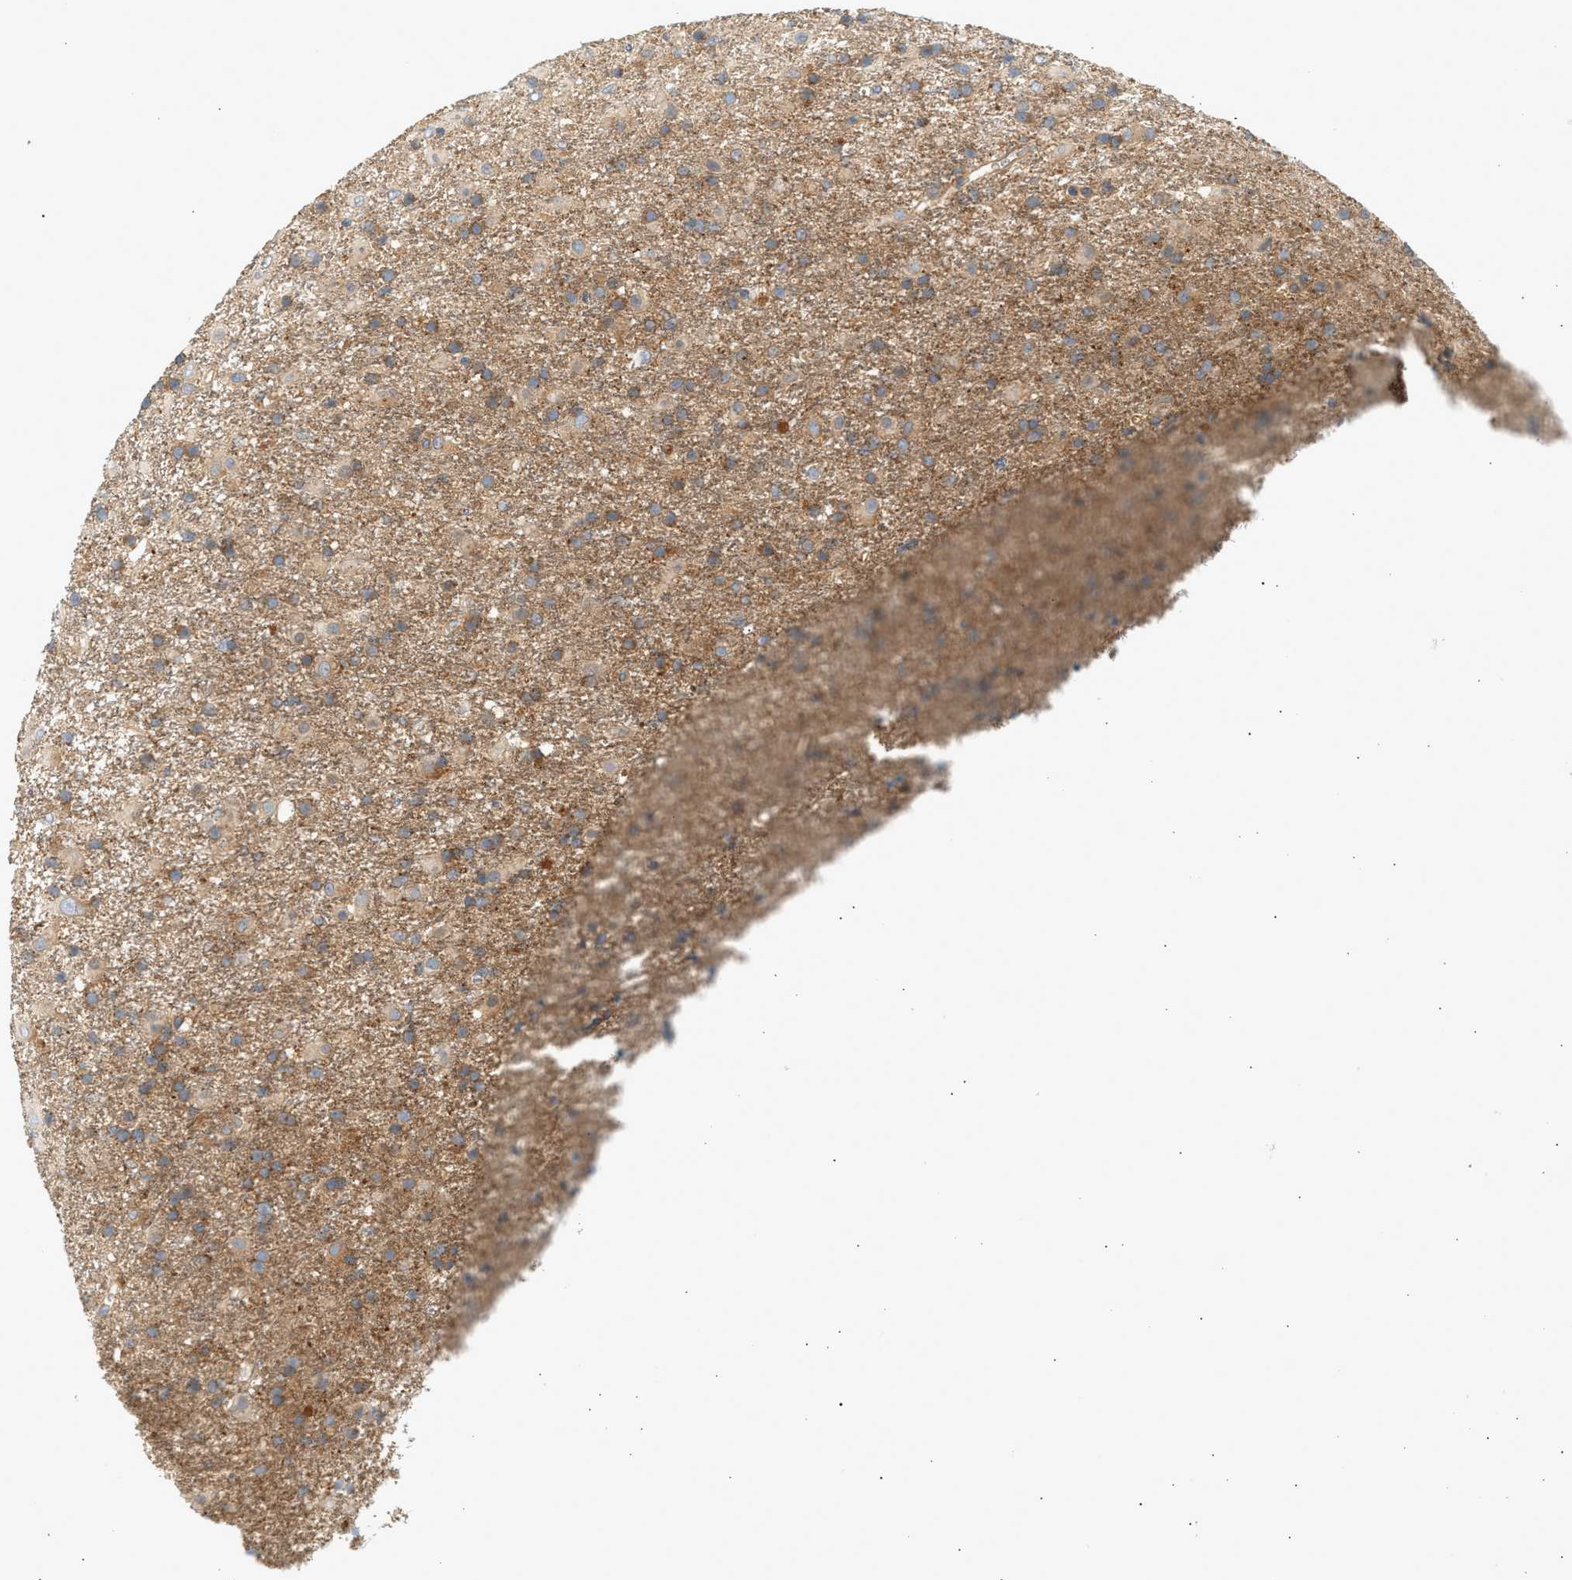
{"staining": {"intensity": "moderate", "quantity": ">75%", "location": "cytoplasmic/membranous"}, "tissue": "glioma", "cell_type": "Tumor cells", "image_type": "cancer", "snomed": [{"axis": "morphology", "description": "Glioma, malignant, Low grade"}, {"axis": "topography", "description": "Brain"}], "caption": "This is a histology image of IHC staining of malignant low-grade glioma, which shows moderate positivity in the cytoplasmic/membranous of tumor cells.", "gene": "PAFAH1B1", "patient": {"sex": "male", "age": 65}}